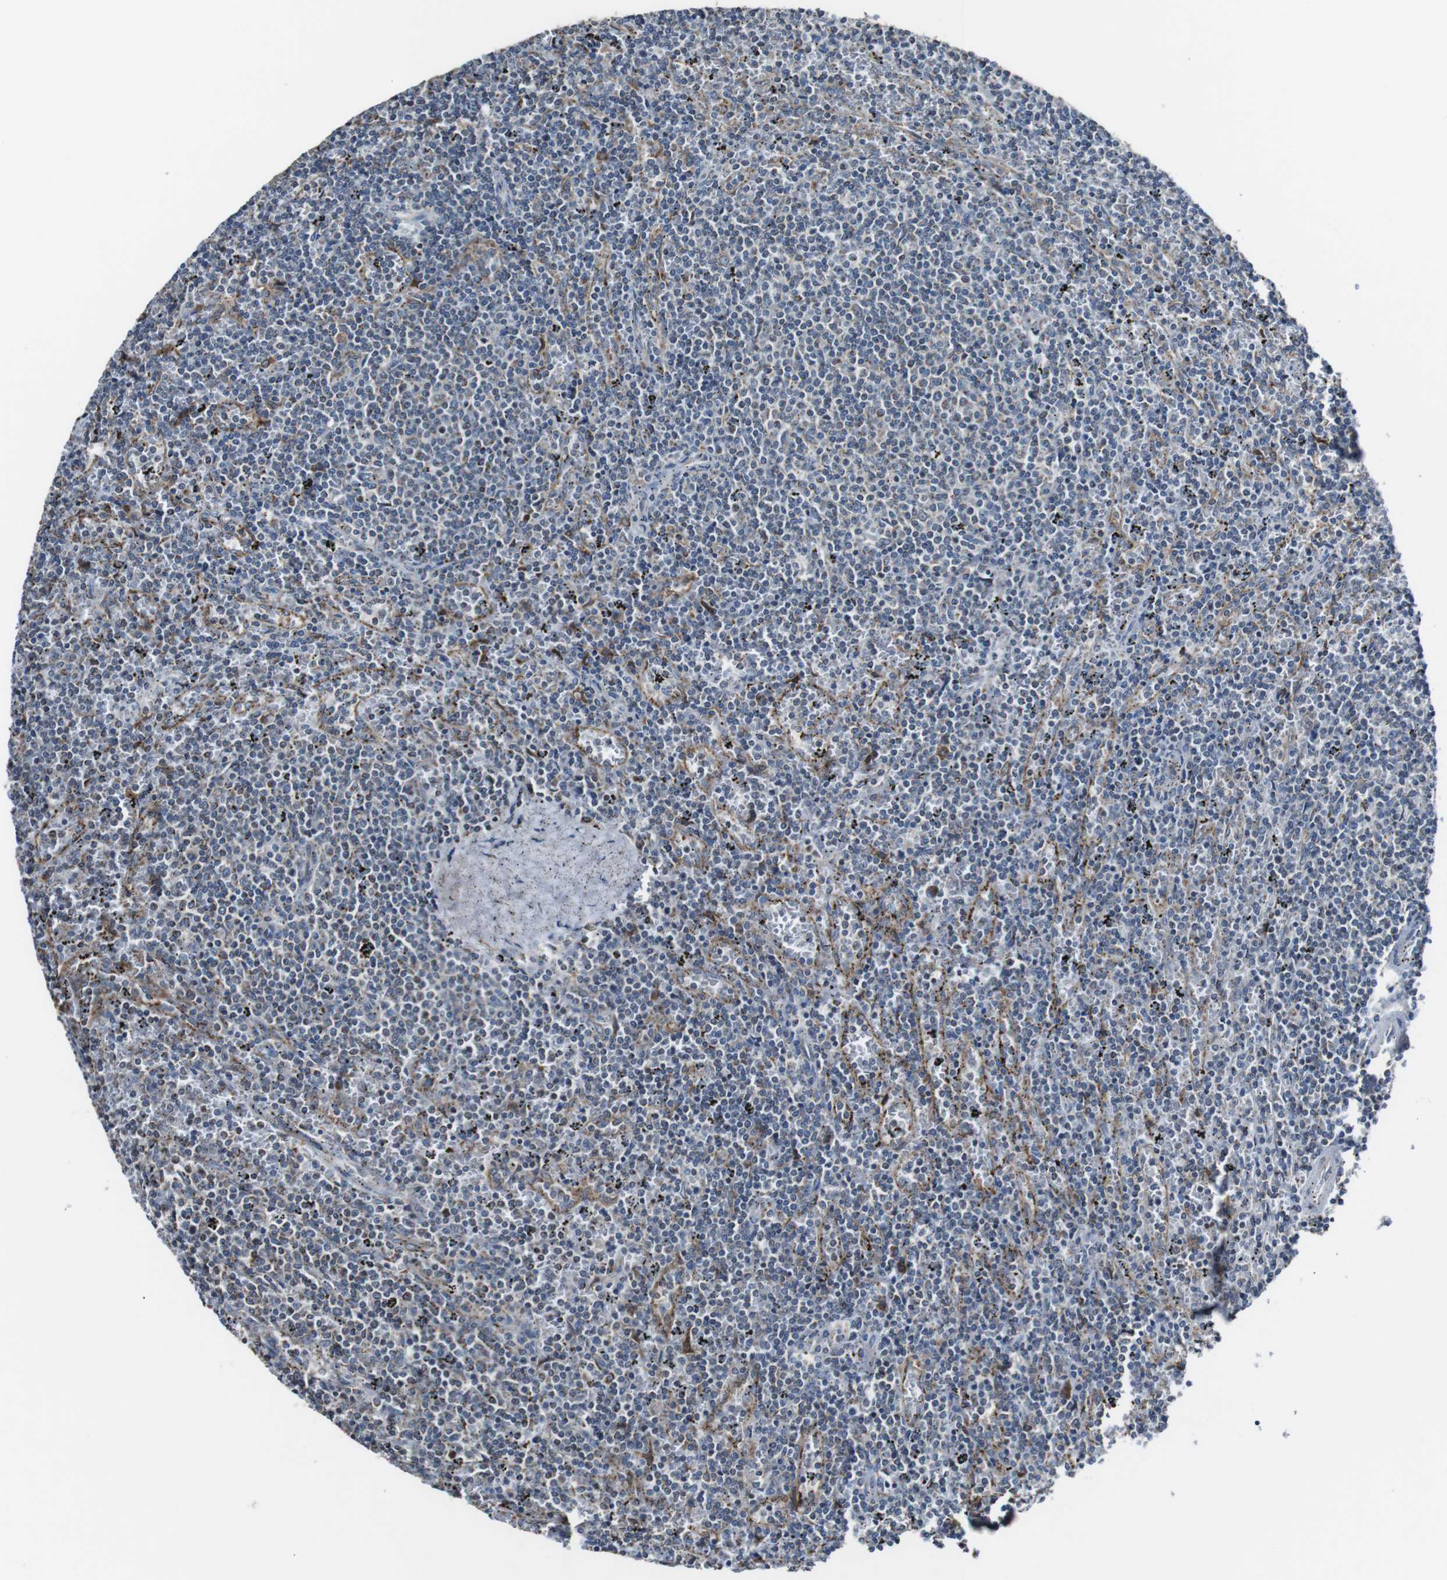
{"staining": {"intensity": "negative", "quantity": "none", "location": "none"}, "tissue": "lymphoma", "cell_type": "Tumor cells", "image_type": "cancer", "snomed": [{"axis": "morphology", "description": "Malignant lymphoma, non-Hodgkin's type, Low grade"}, {"axis": "topography", "description": "Spleen"}], "caption": "Human lymphoma stained for a protein using immunohistochemistry (IHC) shows no positivity in tumor cells.", "gene": "CISD2", "patient": {"sex": "female", "age": 50}}